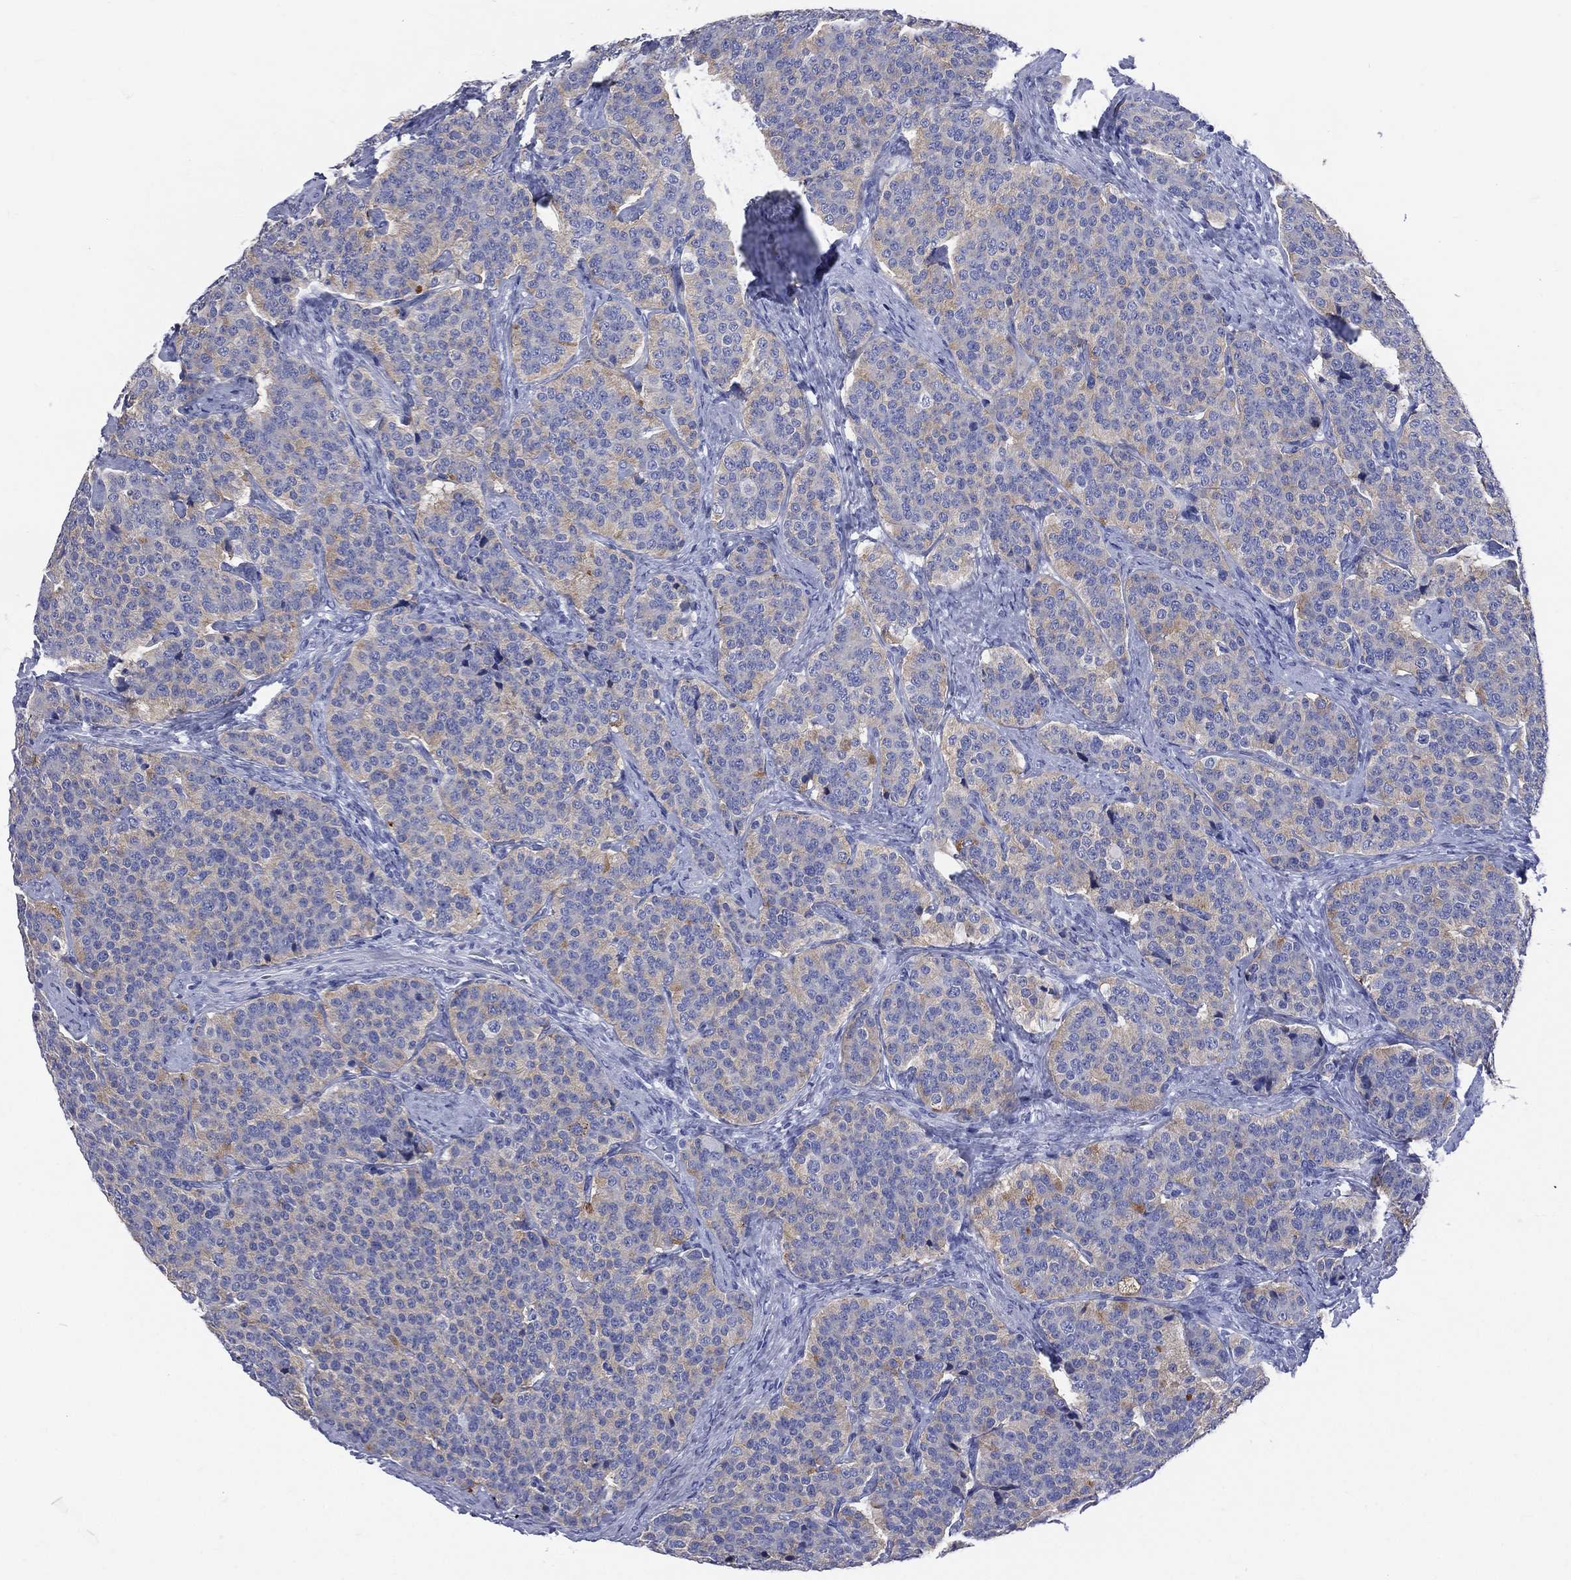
{"staining": {"intensity": "weak", "quantity": "<25%", "location": "cytoplasmic/membranous"}, "tissue": "carcinoid", "cell_type": "Tumor cells", "image_type": "cancer", "snomed": [{"axis": "morphology", "description": "Carcinoid, malignant, NOS"}, {"axis": "topography", "description": "Small intestine"}], "caption": "Photomicrograph shows no protein positivity in tumor cells of carcinoid (malignant) tissue. (DAB IHC, high magnification).", "gene": "SYP", "patient": {"sex": "female", "age": 58}}